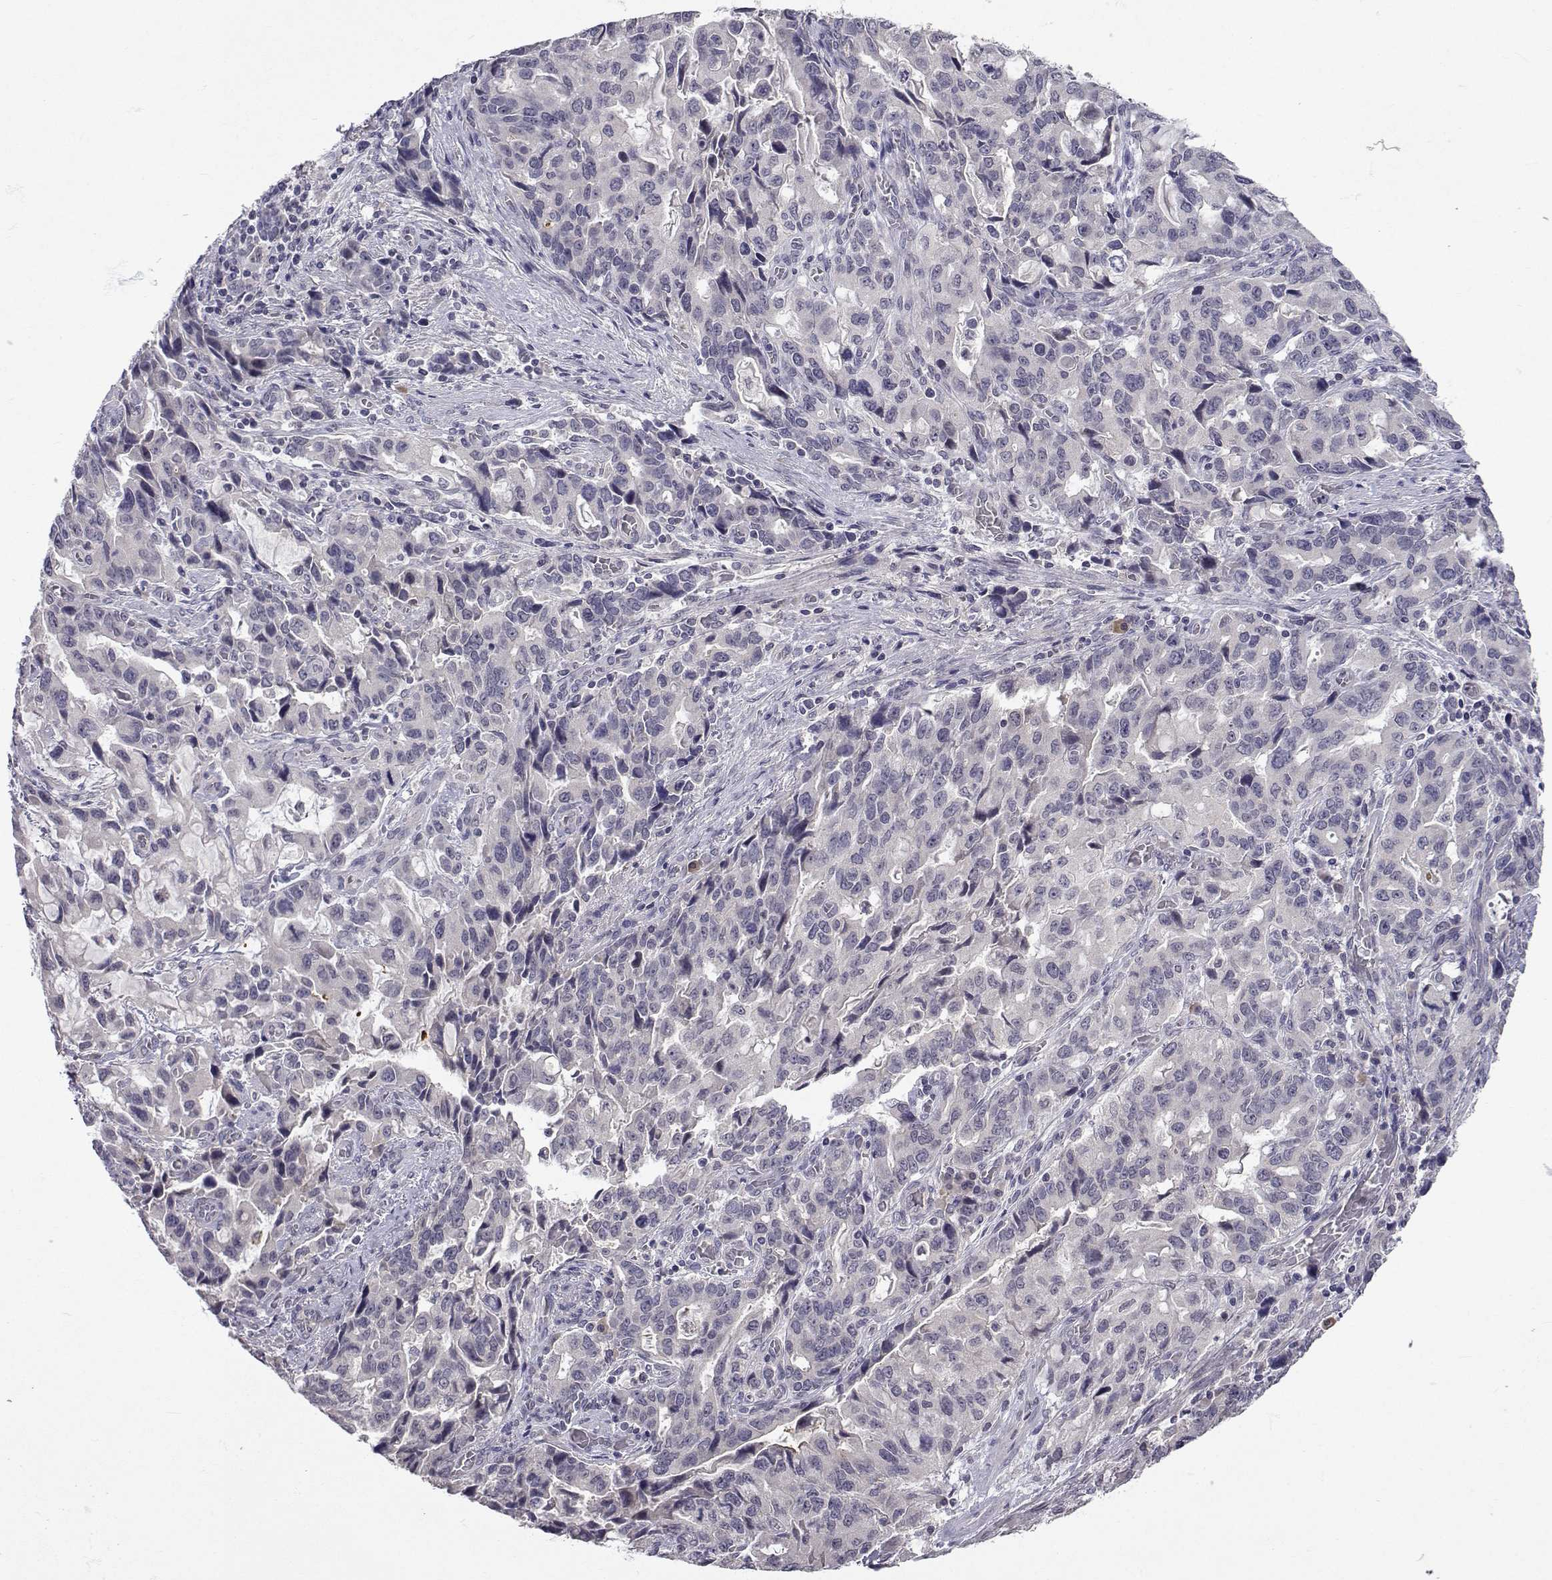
{"staining": {"intensity": "negative", "quantity": "none", "location": "none"}, "tissue": "stomach cancer", "cell_type": "Tumor cells", "image_type": "cancer", "snomed": [{"axis": "morphology", "description": "Adenocarcinoma, NOS"}, {"axis": "topography", "description": "Stomach, upper"}], "caption": "Stomach adenocarcinoma stained for a protein using immunohistochemistry displays no expression tumor cells.", "gene": "SLC6A3", "patient": {"sex": "male", "age": 85}}